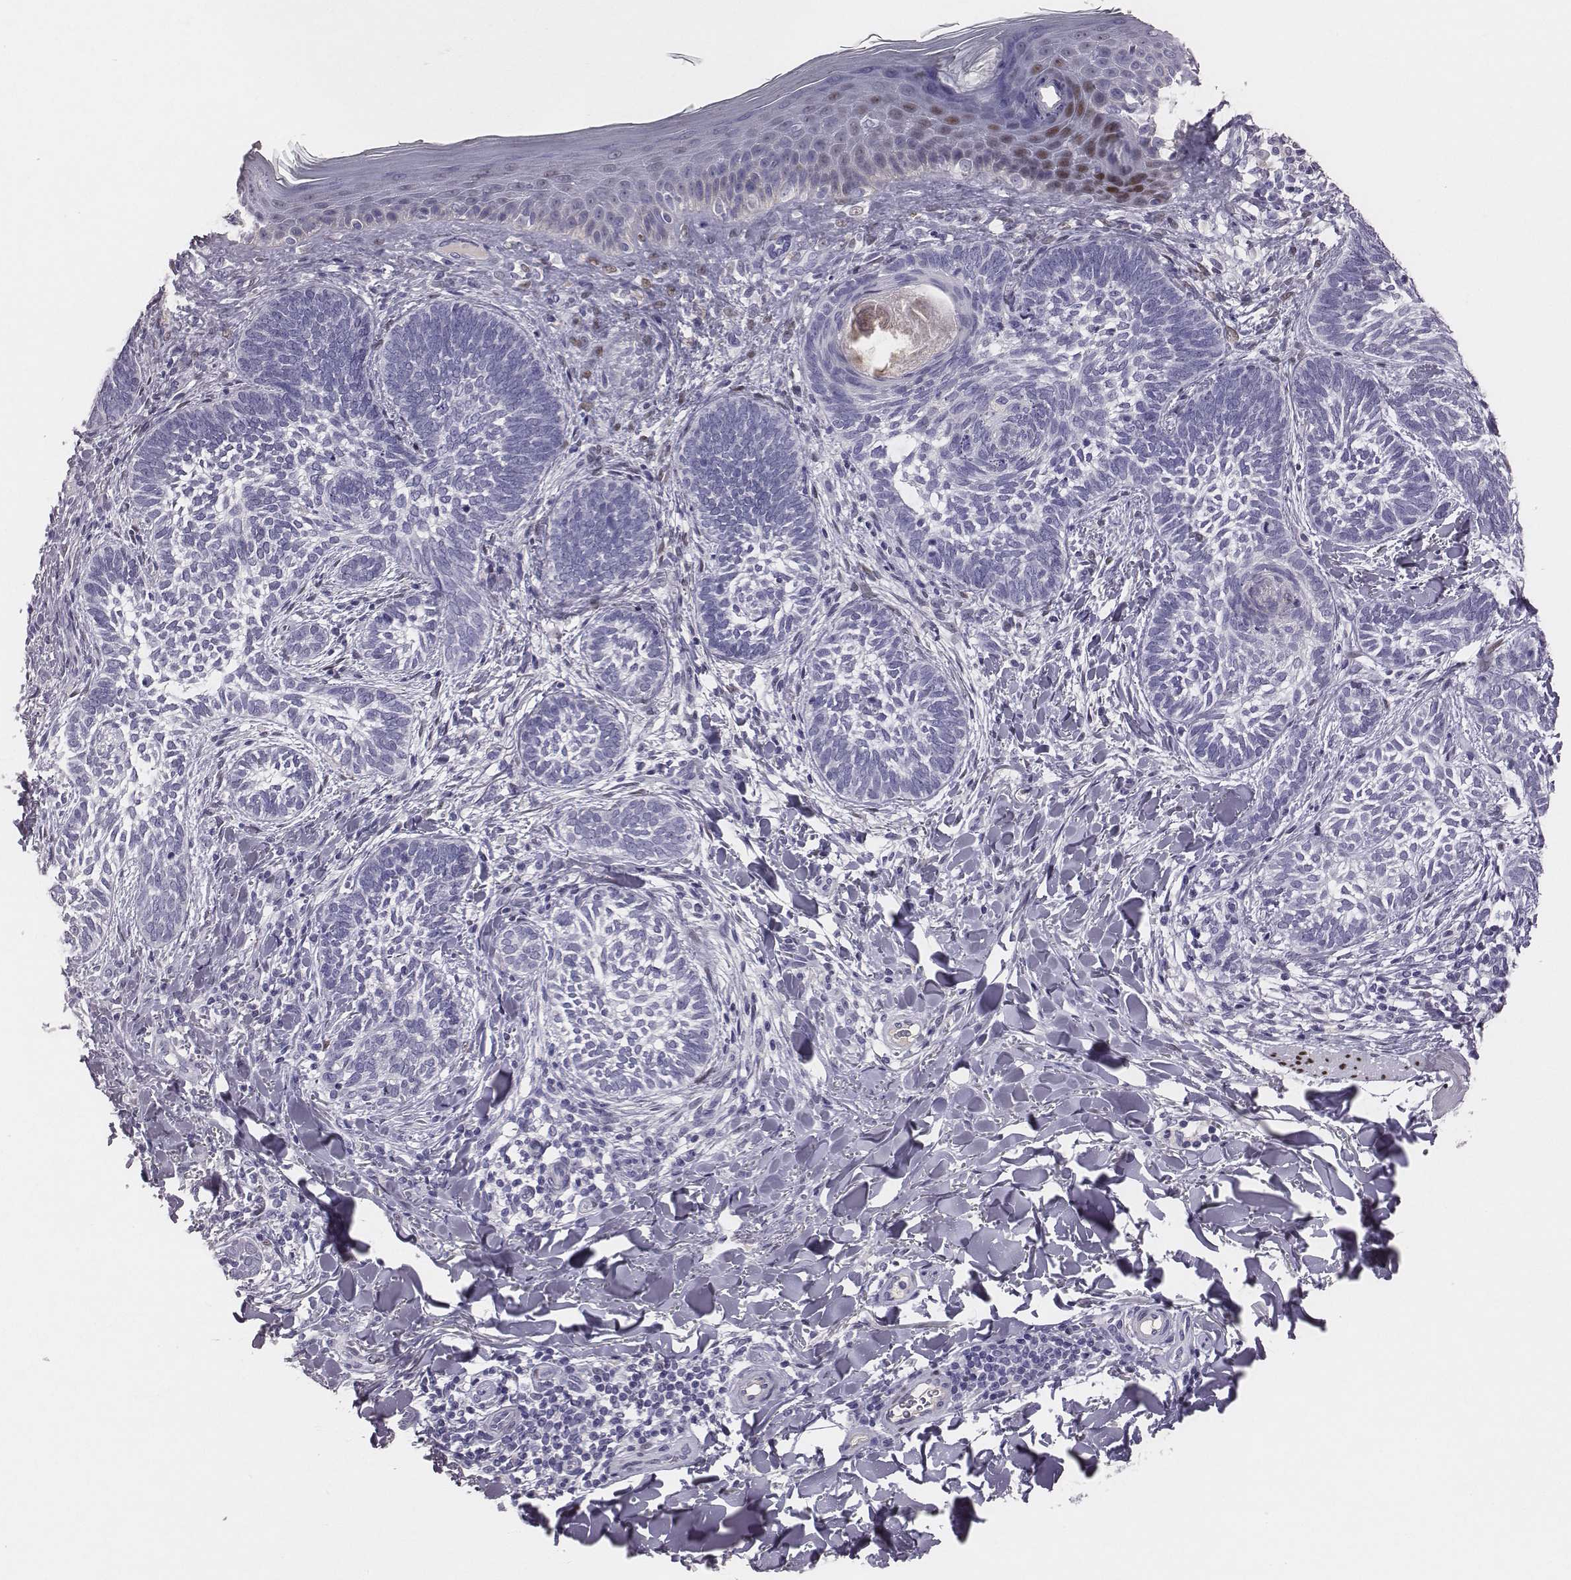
{"staining": {"intensity": "negative", "quantity": "none", "location": "none"}, "tissue": "skin cancer", "cell_type": "Tumor cells", "image_type": "cancer", "snomed": [{"axis": "morphology", "description": "Normal tissue, NOS"}, {"axis": "morphology", "description": "Basal cell carcinoma"}, {"axis": "topography", "description": "Skin"}], "caption": "Tumor cells show no significant protein staining in skin basal cell carcinoma.", "gene": "EN1", "patient": {"sex": "male", "age": 46}}